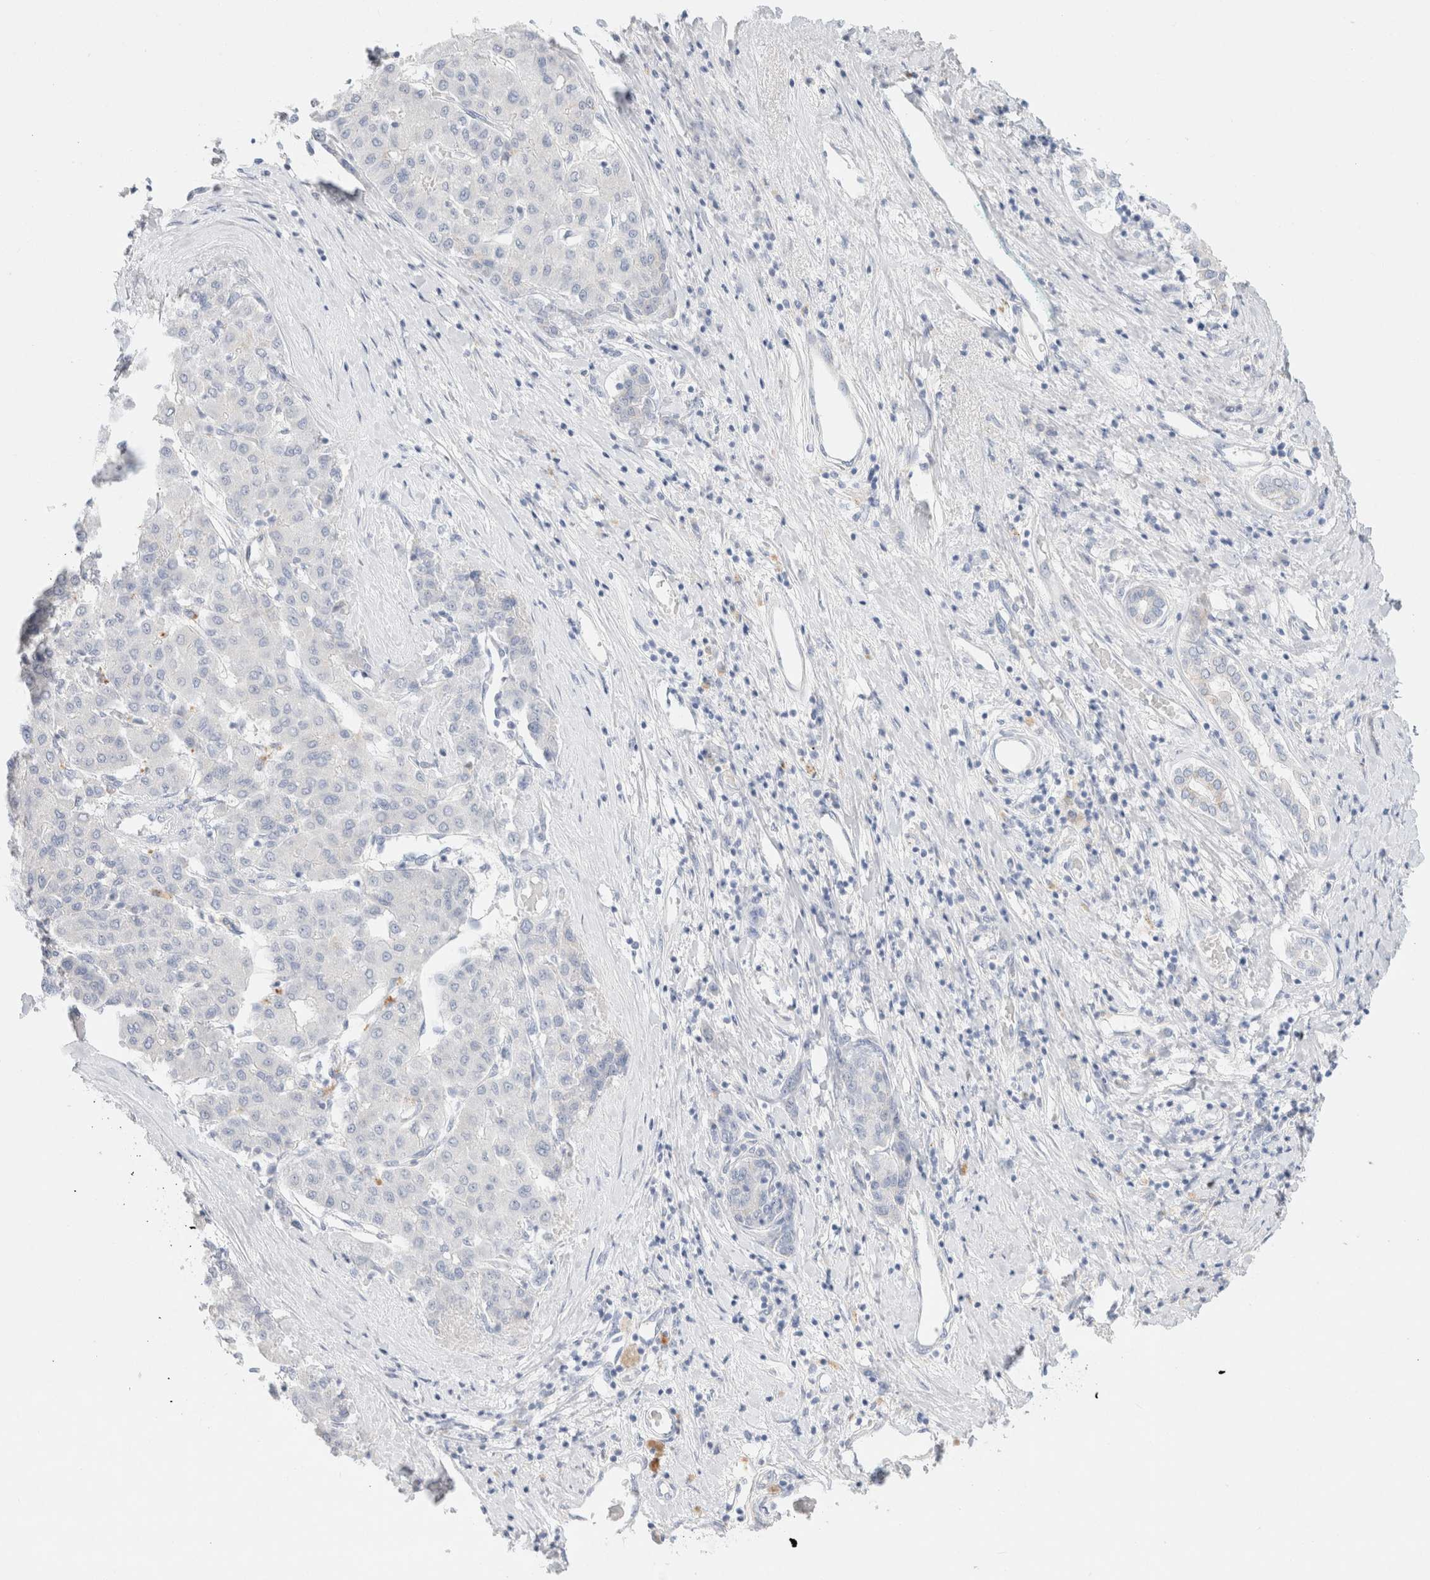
{"staining": {"intensity": "negative", "quantity": "none", "location": "none"}, "tissue": "liver cancer", "cell_type": "Tumor cells", "image_type": "cancer", "snomed": [{"axis": "morphology", "description": "Carcinoma, Hepatocellular, NOS"}, {"axis": "topography", "description": "Liver"}], "caption": "DAB immunohistochemical staining of liver cancer (hepatocellular carcinoma) shows no significant staining in tumor cells. The staining was performed using DAB to visualize the protein expression in brown, while the nuclei were stained in blue with hematoxylin (Magnification: 20x).", "gene": "CPQ", "patient": {"sex": "male", "age": 65}}